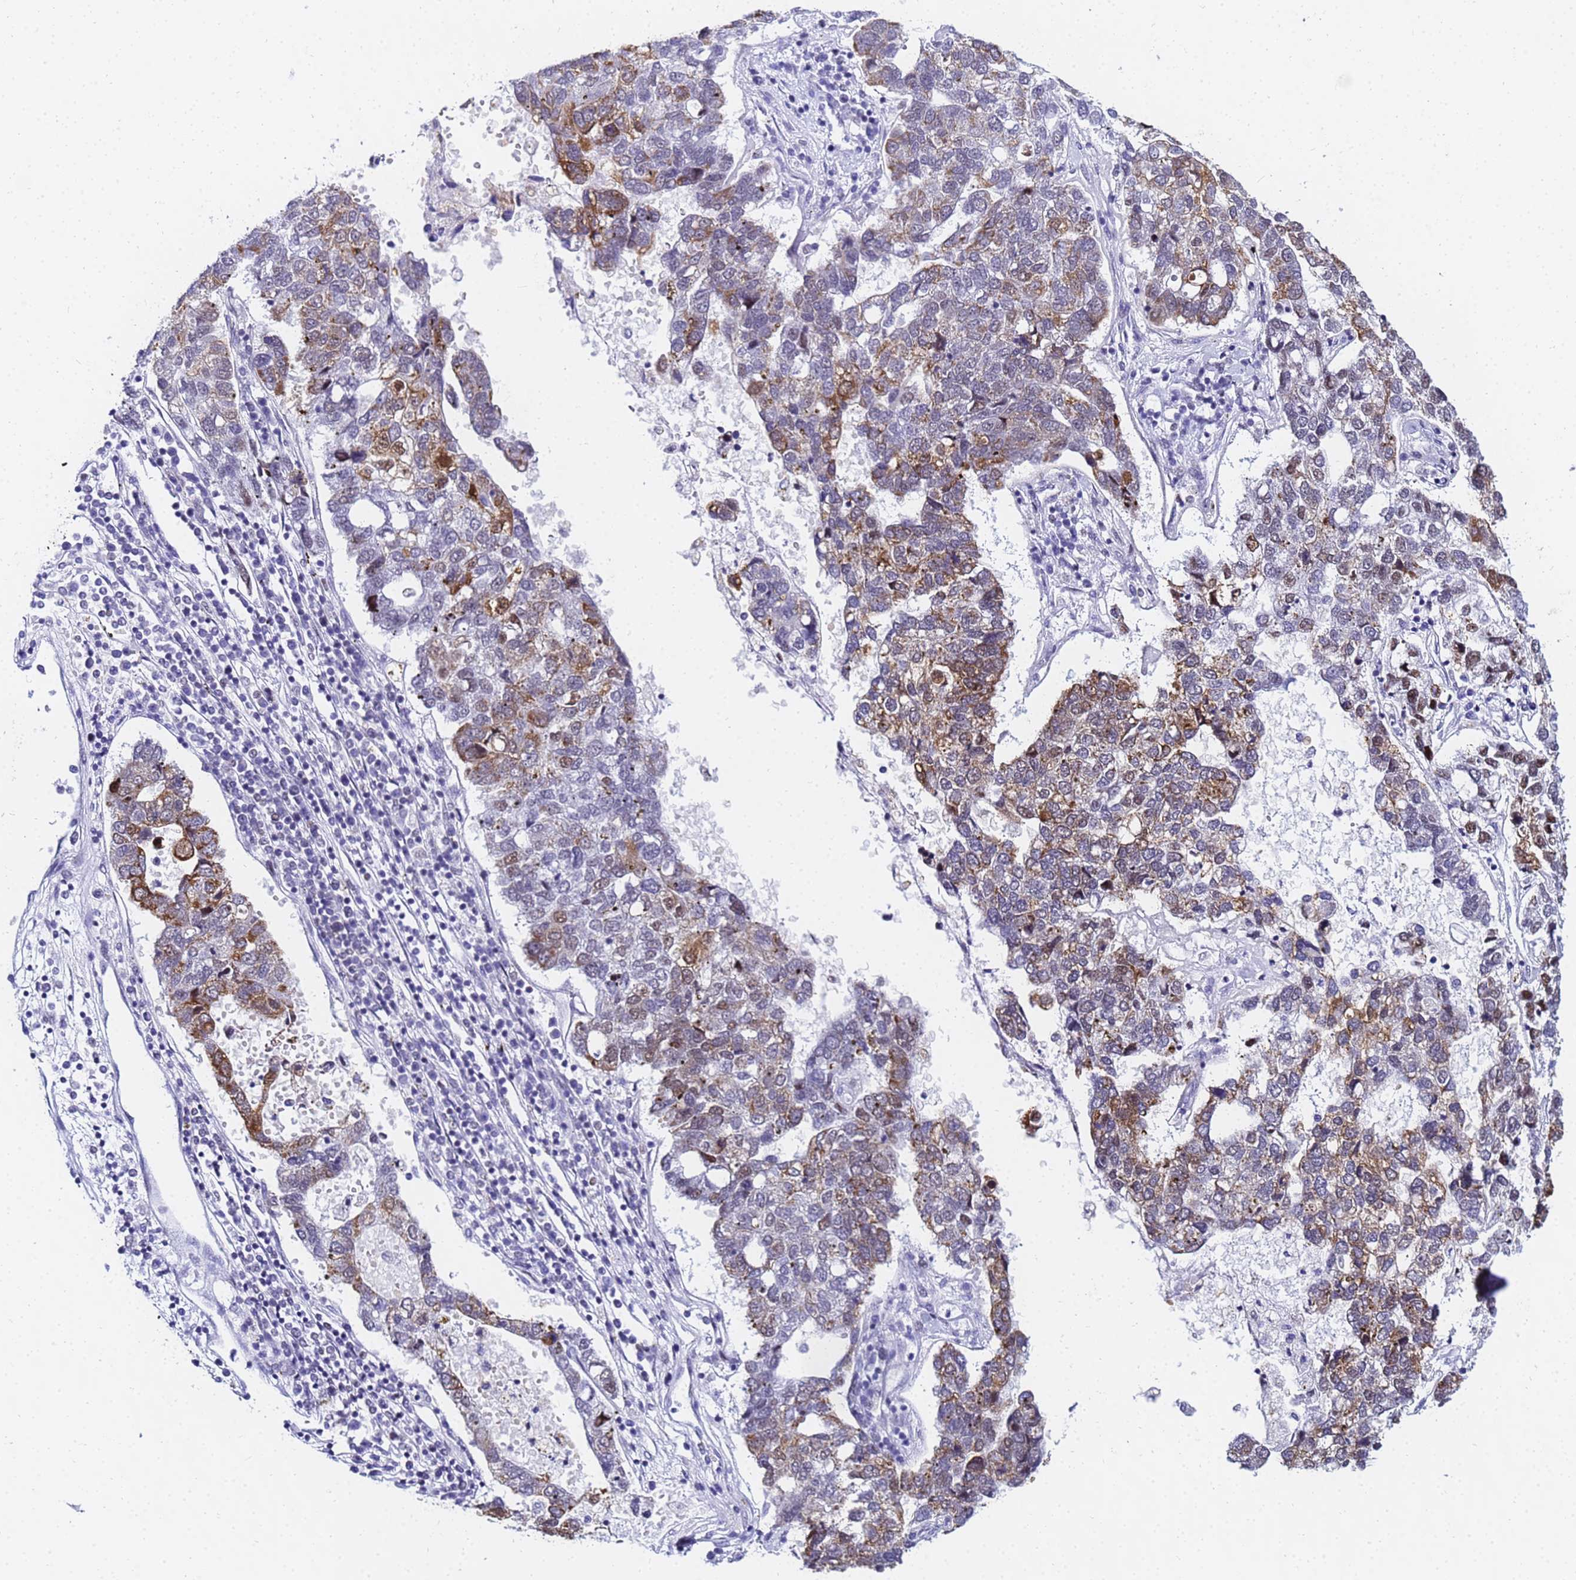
{"staining": {"intensity": "moderate", "quantity": "<25%", "location": "cytoplasmic/membranous,nuclear"}, "tissue": "pancreatic cancer", "cell_type": "Tumor cells", "image_type": "cancer", "snomed": [{"axis": "morphology", "description": "Adenocarcinoma, NOS"}, {"axis": "topography", "description": "Pancreas"}], "caption": "Tumor cells demonstrate low levels of moderate cytoplasmic/membranous and nuclear expression in about <25% of cells in pancreatic adenocarcinoma.", "gene": "CKMT1A", "patient": {"sex": "female", "age": 61}}